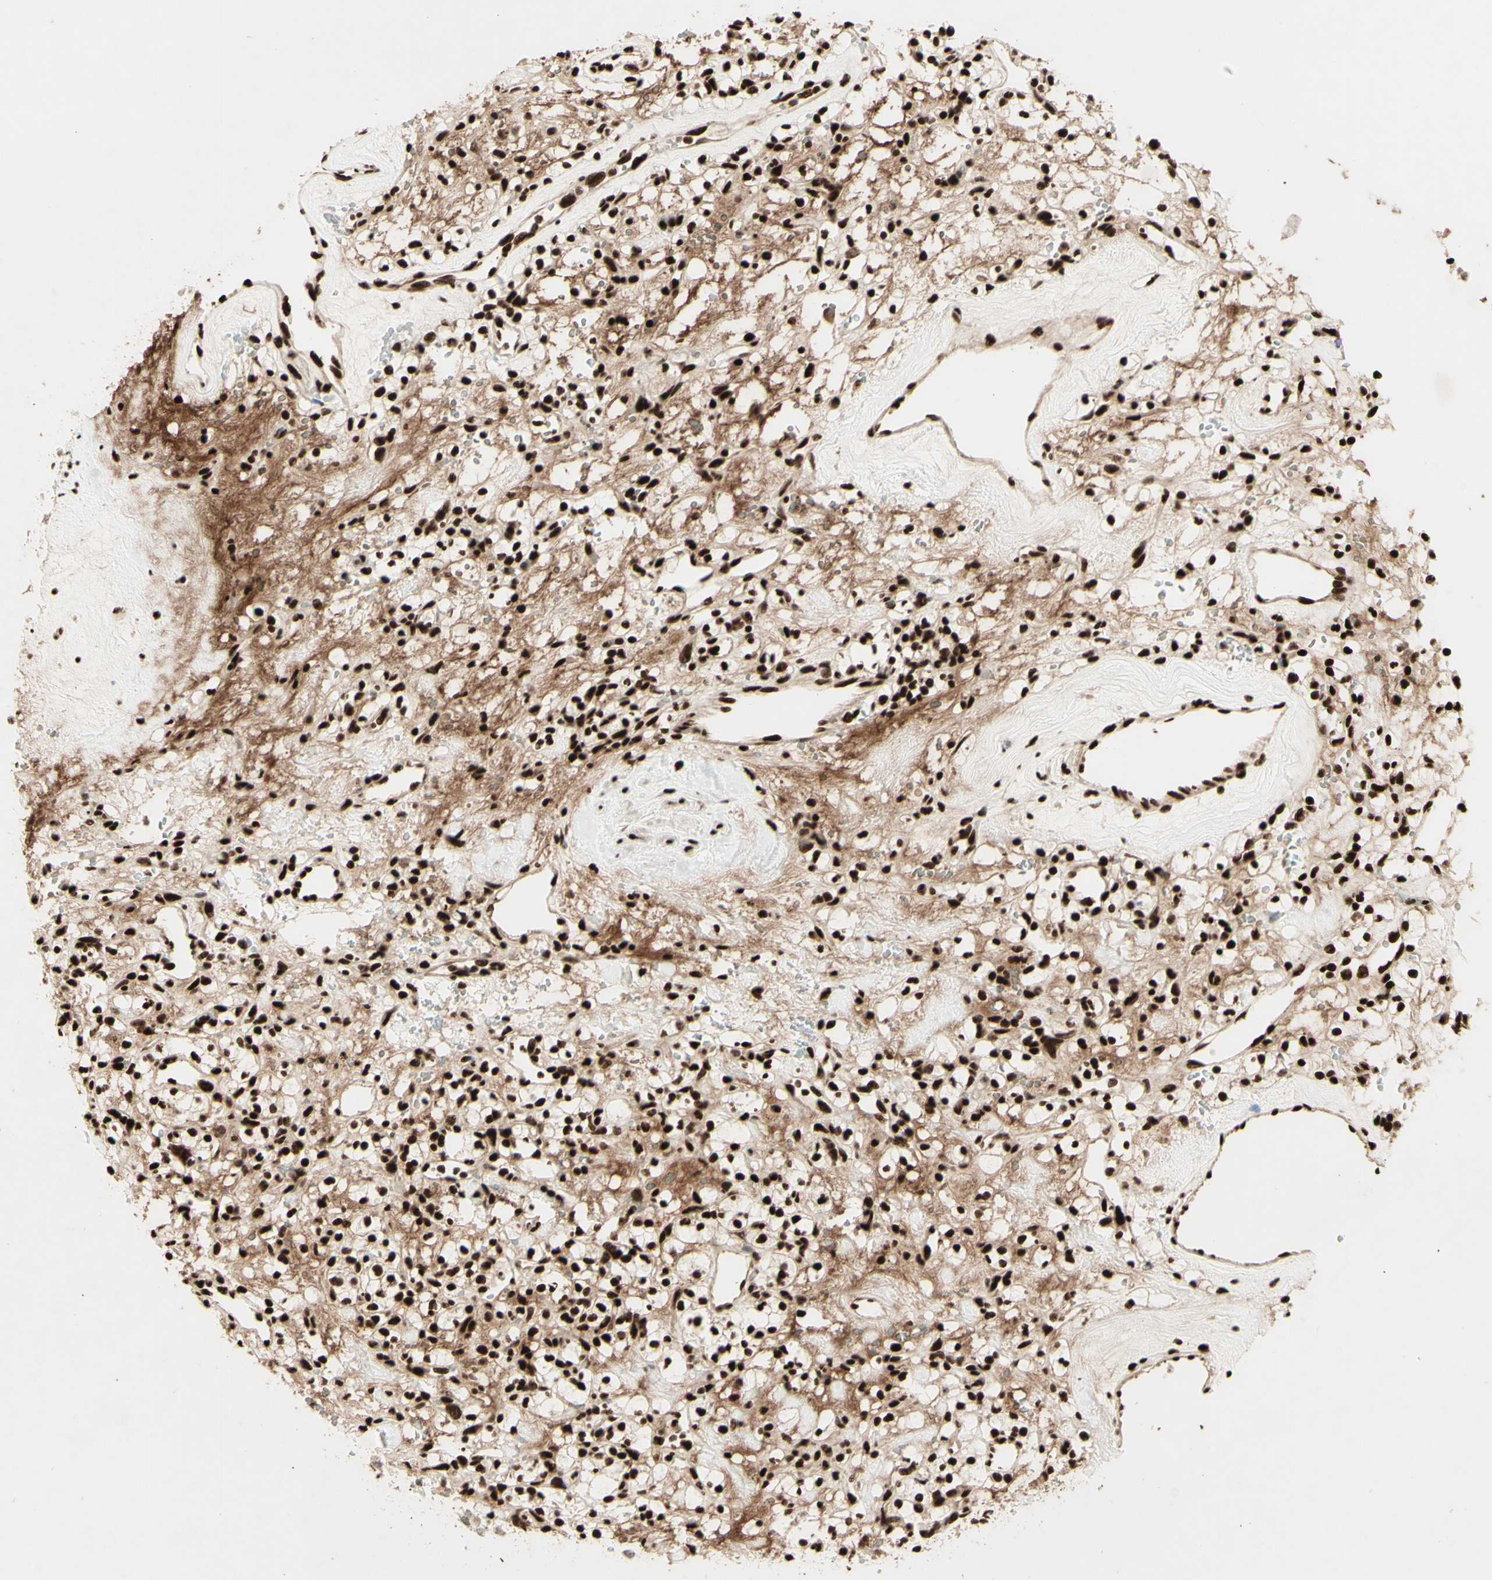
{"staining": {"intensity": "strong", "quantity": ">75%", "location": "nuclear"}, "tissue": "renal cancer", "cell_type": "Tumor cells", "image_type": "cancer", "snomed": [{"axis": "morphology", "description": "Adenocarcinoma, NOS"}, {"axis": "topography", "description": "Kidney"}], "caption": "Immunohistochemistry photomicrograph of renal cancer (adenocarcinoma) stained for a protein (brown), which exhibits high levels of strong nuclear staining in about >75% of tumor cells.", "gene": "NR3C1", "patient": {"sex": "female", "age": 60}}